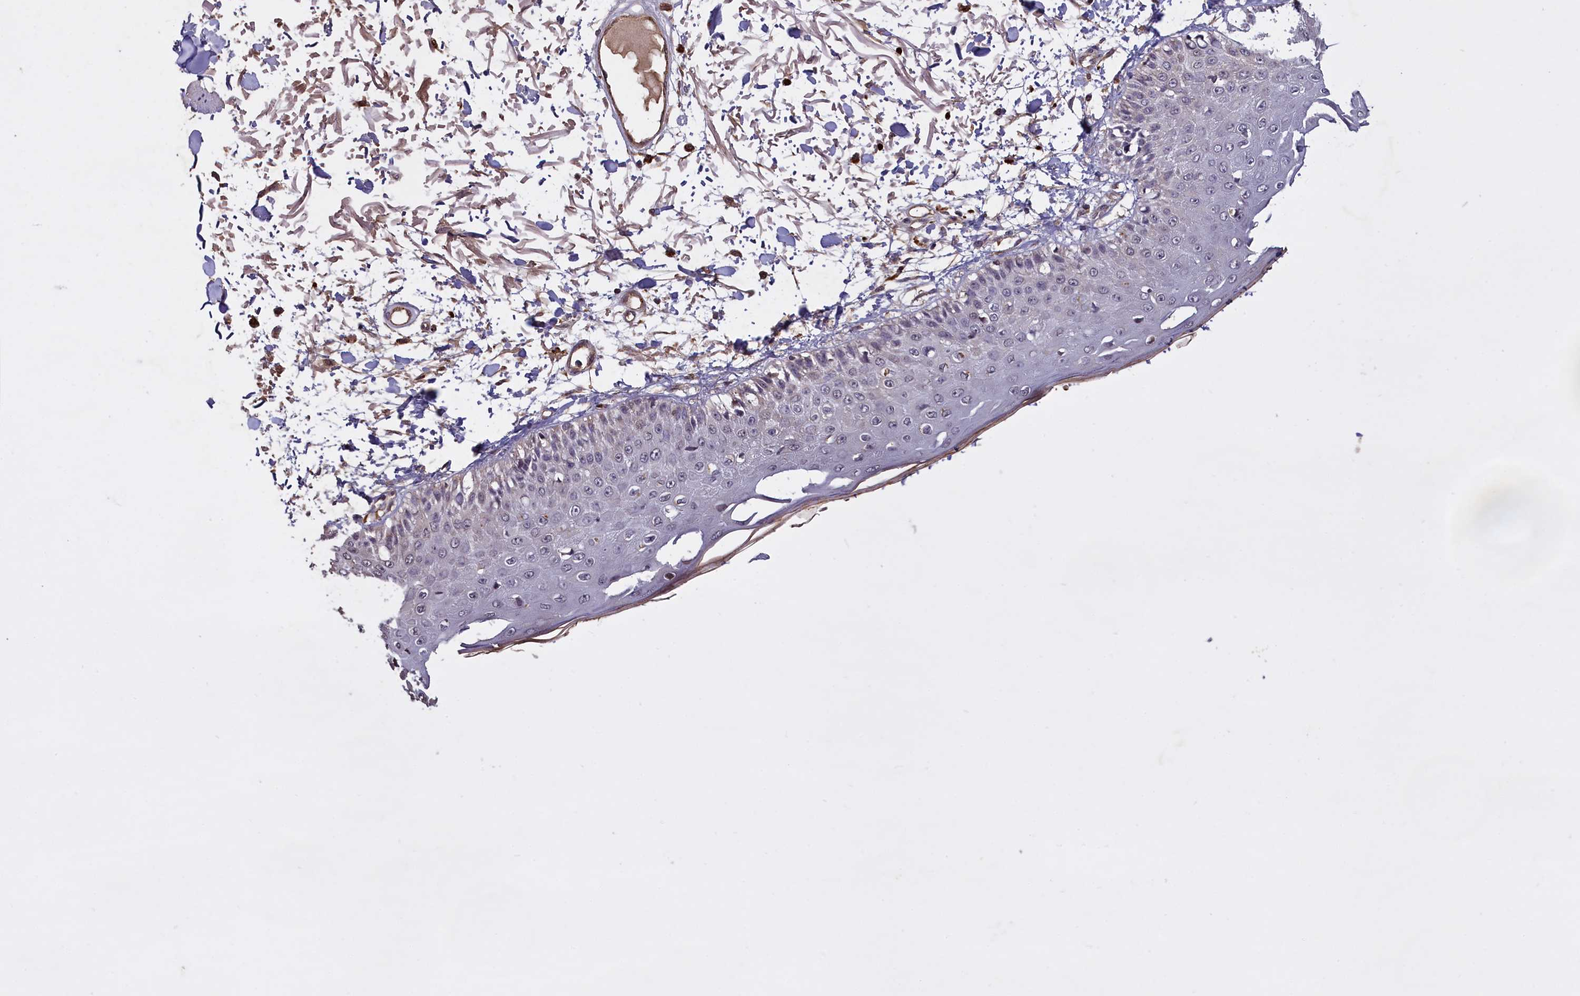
{"staining": {"intensity": "moderate", "quantity": "25%-75%", "location": "cytoplasmic/membranous"}, "tissue": "skin", "cell_type": "Fibroblasts", "image_type": "normal", "snomed": [{"axis": "morphology", "description": "Normal tissue, NOS"}, {"axis": "morphology", "description": "Squamous cell carcinoma, NOS"}, {"axis": "topography", "description": "Skin"}, {"axis": "topography", "description": "Peripheral nerve tissue"}], "caption": "This photomicrograph shows benign skin stained with immunohistochemistry to label a protein in brown. The cytoplasmic/membranous of fibroblasts show moderate positivity for the protein. Nuclei are counter-stained blue.", "gene": "CLRN2", "patient": {"sex": "male", "age": 83}}